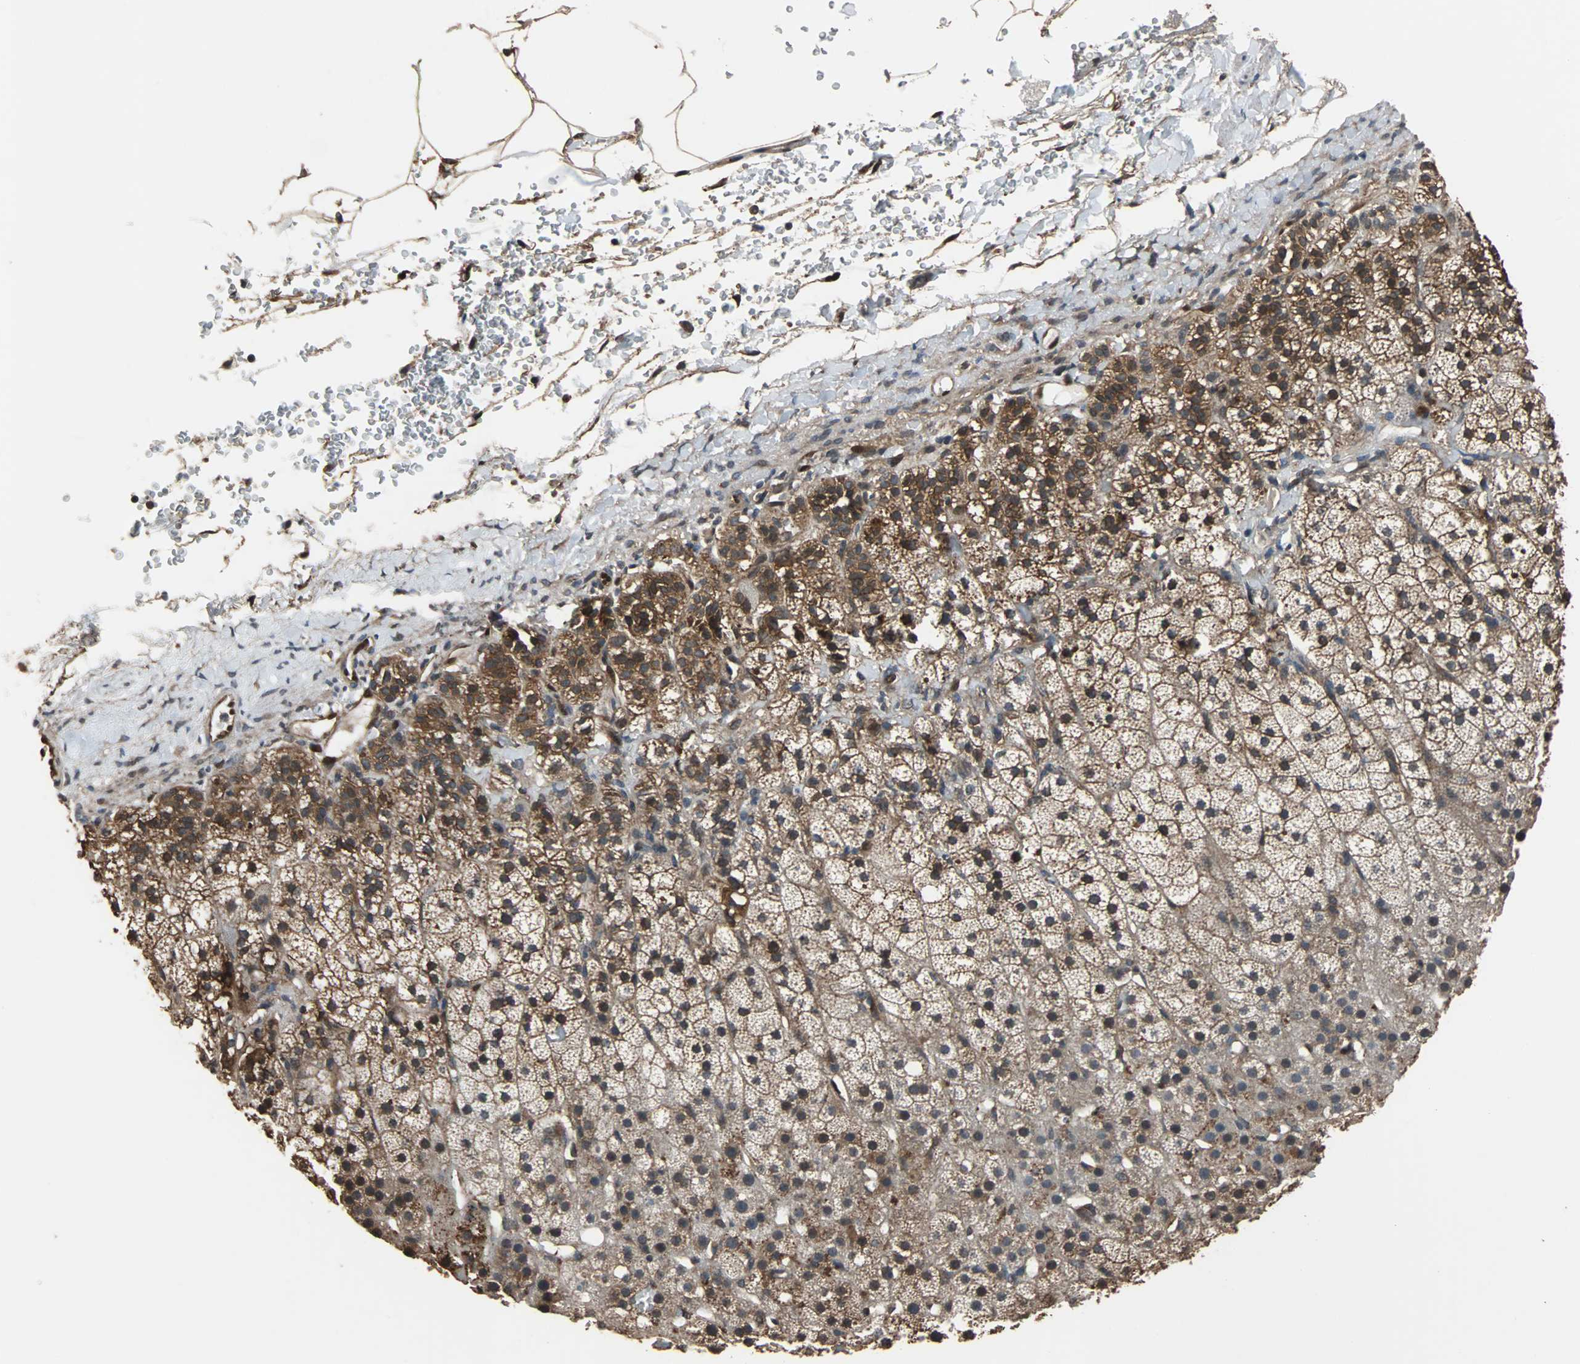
{"staining": {"intensity": "strong", "quantity": "25%-75%", "location": "cytoplasmic/membranous,nuclear"}, "tissue": "adrenal gland", "cell_type": "Glandular cells", "image_type": "normal", "snomed": [{"axis": "morphology", "description": "Normal tissue, NOS"}, {"axis": "topography", "description": "Adrenal gland"}], "caption": "Benign adrenal gland was stained to show a protein in brown. There is high levels of strong cytoplasmic/membranous,nuclear positivity in approximately 25%-75% of glandular cells.", "gene": "NDRG1", "patient": {"sex": "male", "age": 35}}